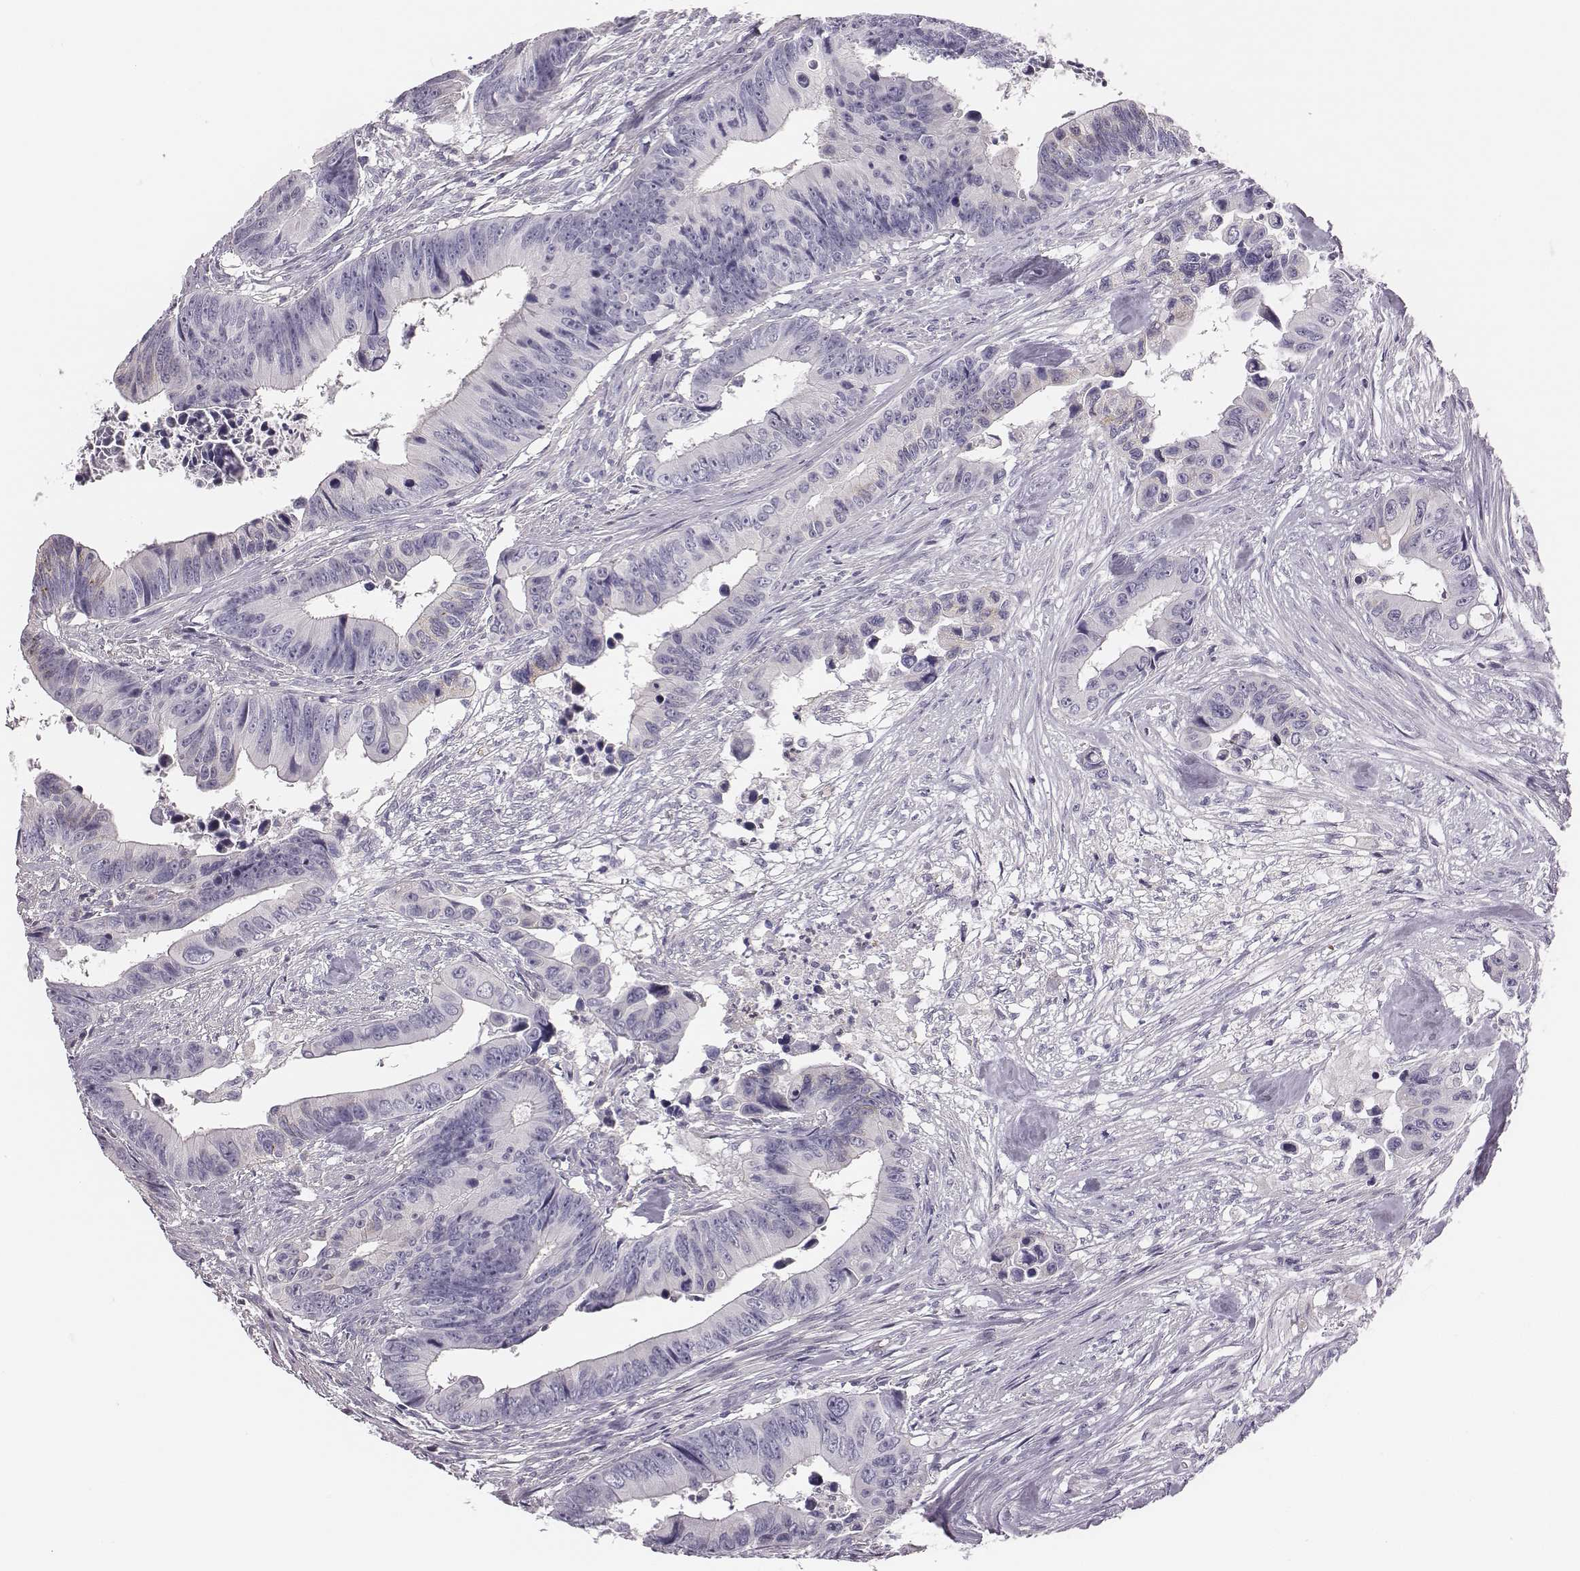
{"staining": {"intensity": "negative", "quantity": "none", "location": "none"}, "tissue": "colorectal cancer", "cell_type": "Tumor cells", "image_type": "cancer", "snomed": [{"axis": "morphology", "description": "Adenocarcinoma, NOS"}, {"axis": "topography", "description": "Colon"}], "caption": "Protein analysis of colorectal cancer shows no significant expression in tumor cells.", "gene": "ADAM7", "patient": {"sex": "female", "age": 87}}